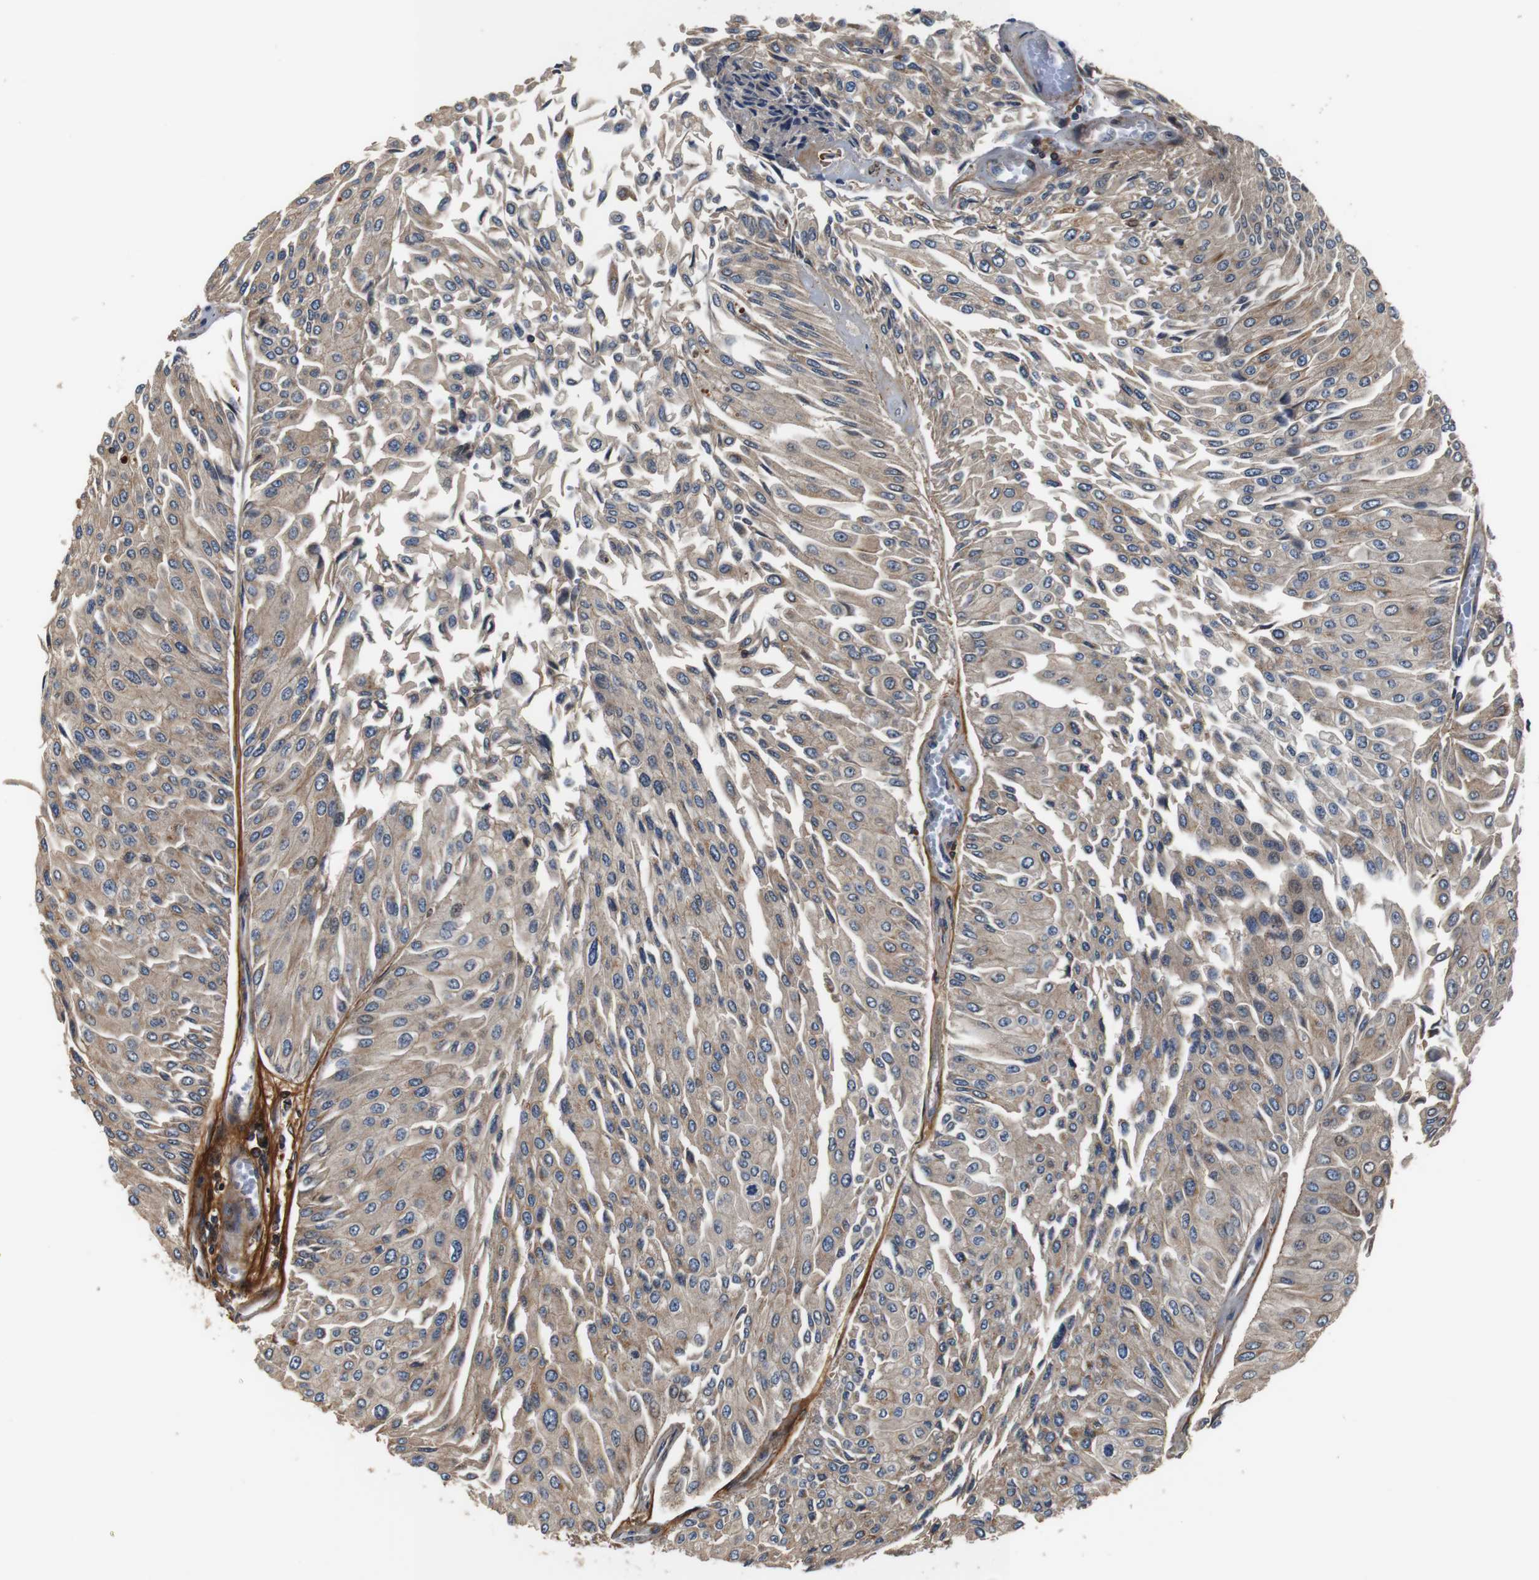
{"staining": {"intensity": "weak", "quantity": ">75%", "location": "cytoplasmic/membranous"}, "tissue": "urothelial cancer", "cell_type": "Tumor cells", "image_type": "cancer", "snomed": [{"axis": "morphology", "description": "Urothelial carcinoma, Low grade"}, {"axis": "topography", "description": "Urinary bladder"}], "caption": "The image shows a brown stain indicating the presence of a protein in the cytoplasmic/membranous of tumor cells in urothelial cancer.", "gene": "LRP4", "patient": {"sex": "male", "age": 67}}